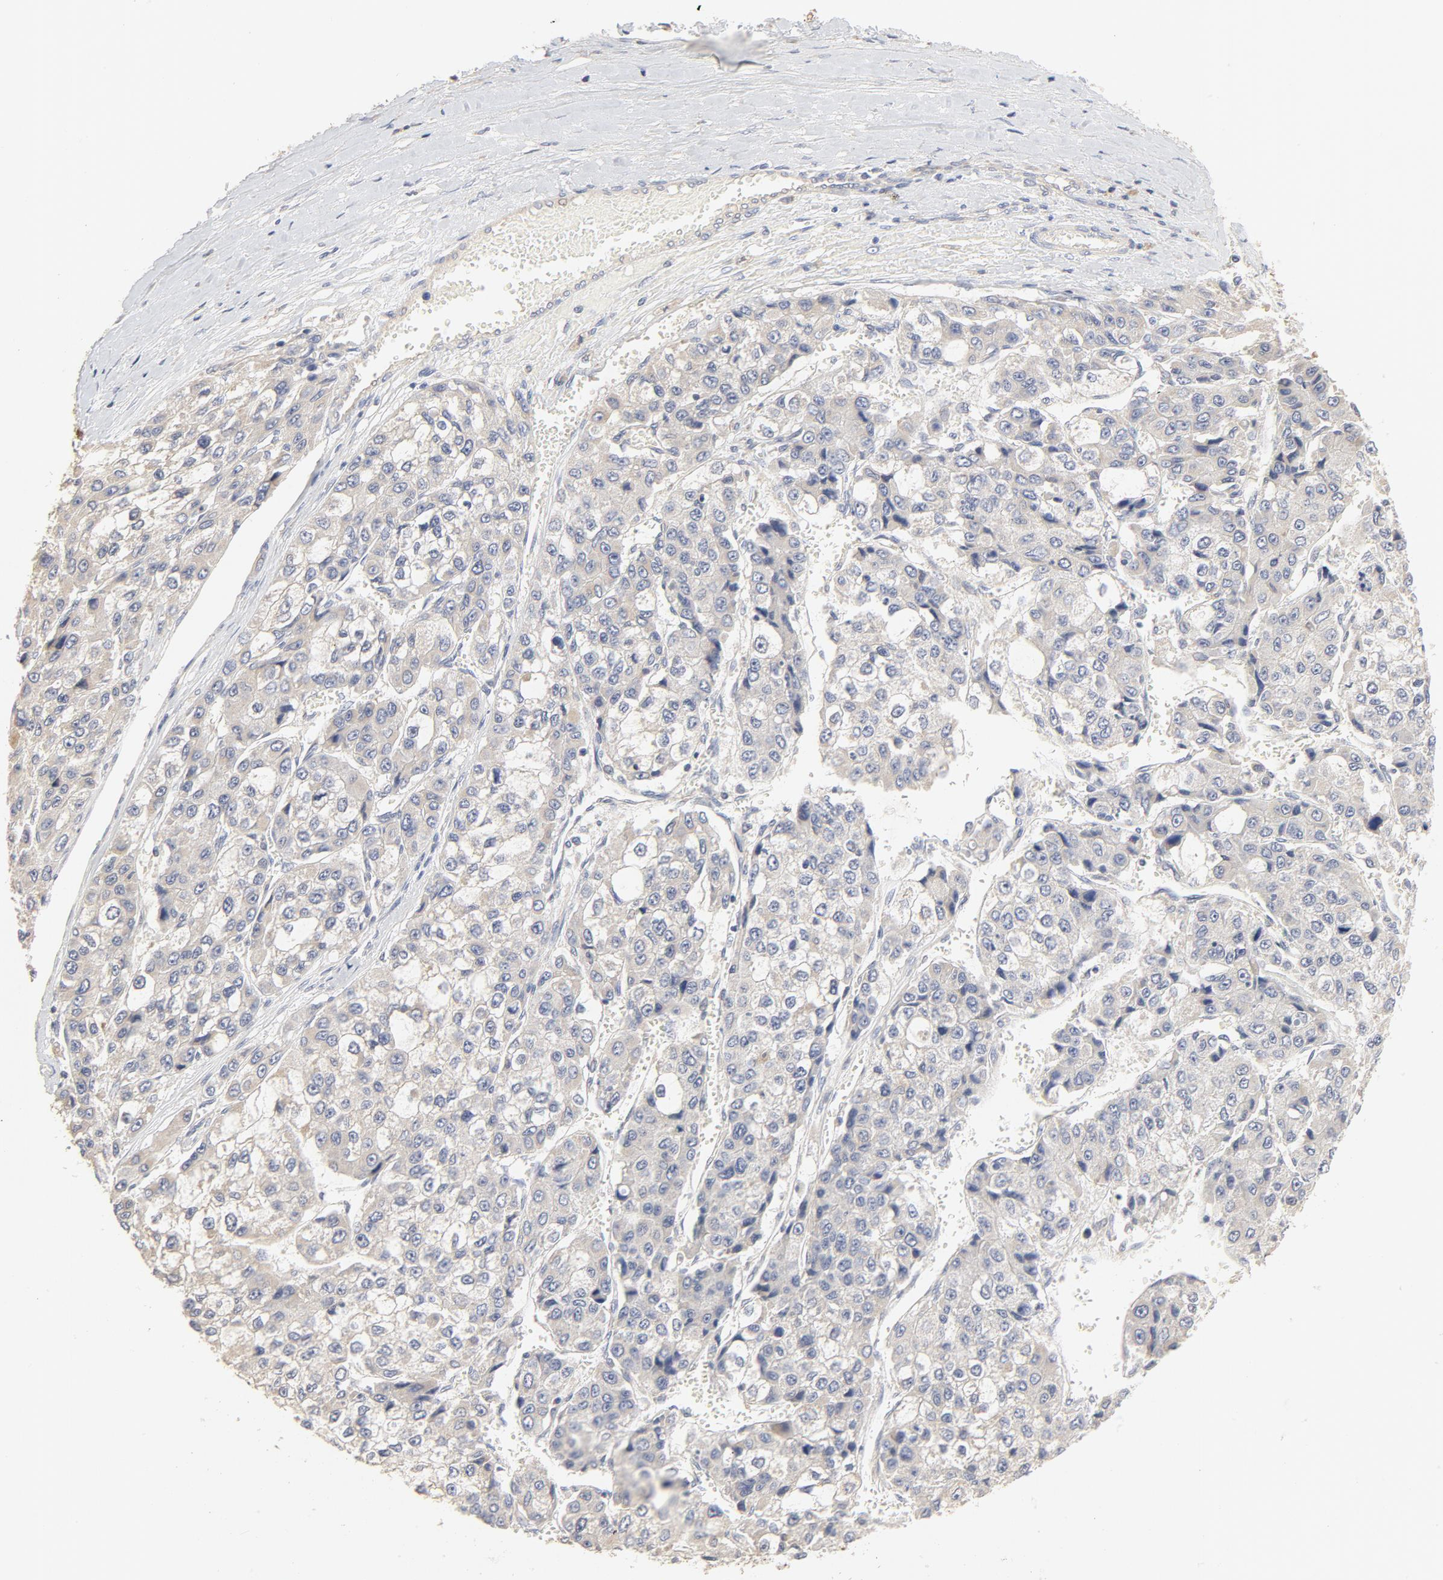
{"staining": {"intensity": "negative", "quantity": "none", "location": "none"}, "tissue": "liver cancer", "cell_type": "Tumor cells", "image_type": "cancer", "snomed": [{"axis": "morphology", "description": "Carcinoma, Hepatocellular, NOS"}, {"axis": "topography", "description": "Liver"}], "caption": "IHC of human hepatocellular carcinoma (liver) exhibits no staining in tumor cells.", "gene": "FCGBP", "patient": {"sex": "female", "age": 66}}